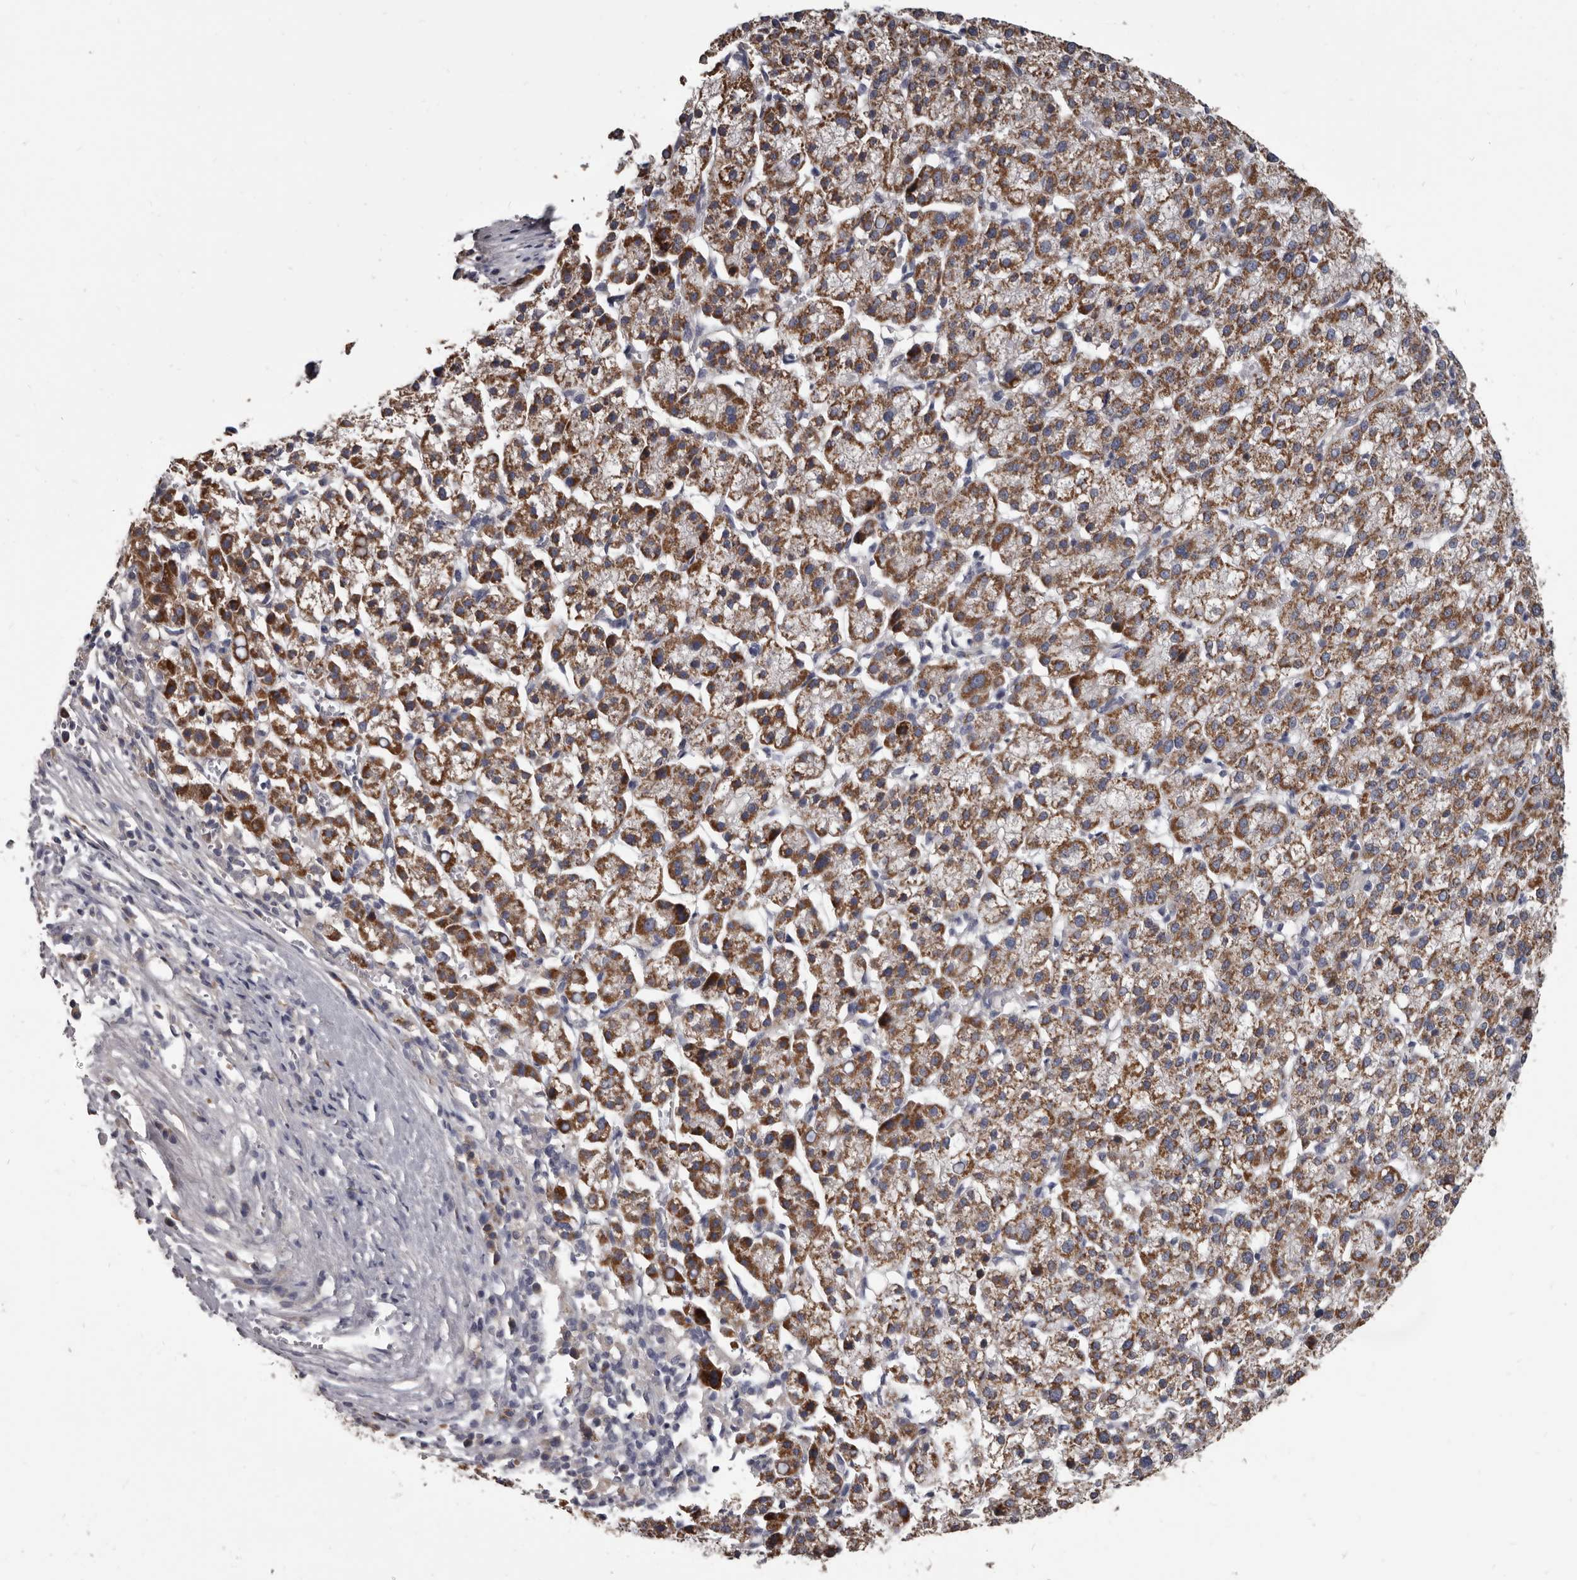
{"staining": {"intensity": "moderate", "quantity": ">75%", "location": "cytoplasmic/membranous"}, "tissue": "liver cancer", "cell_type": "Tumor cells", "image_type": "cancer", "snomed": [{"axis": "morphology", "description": "Carcinoma, Hepatocellular, NOS"}, {"axis": "topography", "description": "Liver"}], "caption": "Protein staining exhibits moderate cytoplasmic/membranous staining in approximately >75% of tumor cells in hepatocellular carcinoma (liver).", "gene": "ALDH5A1", "patient": {"sex": "female", "age": 58}}